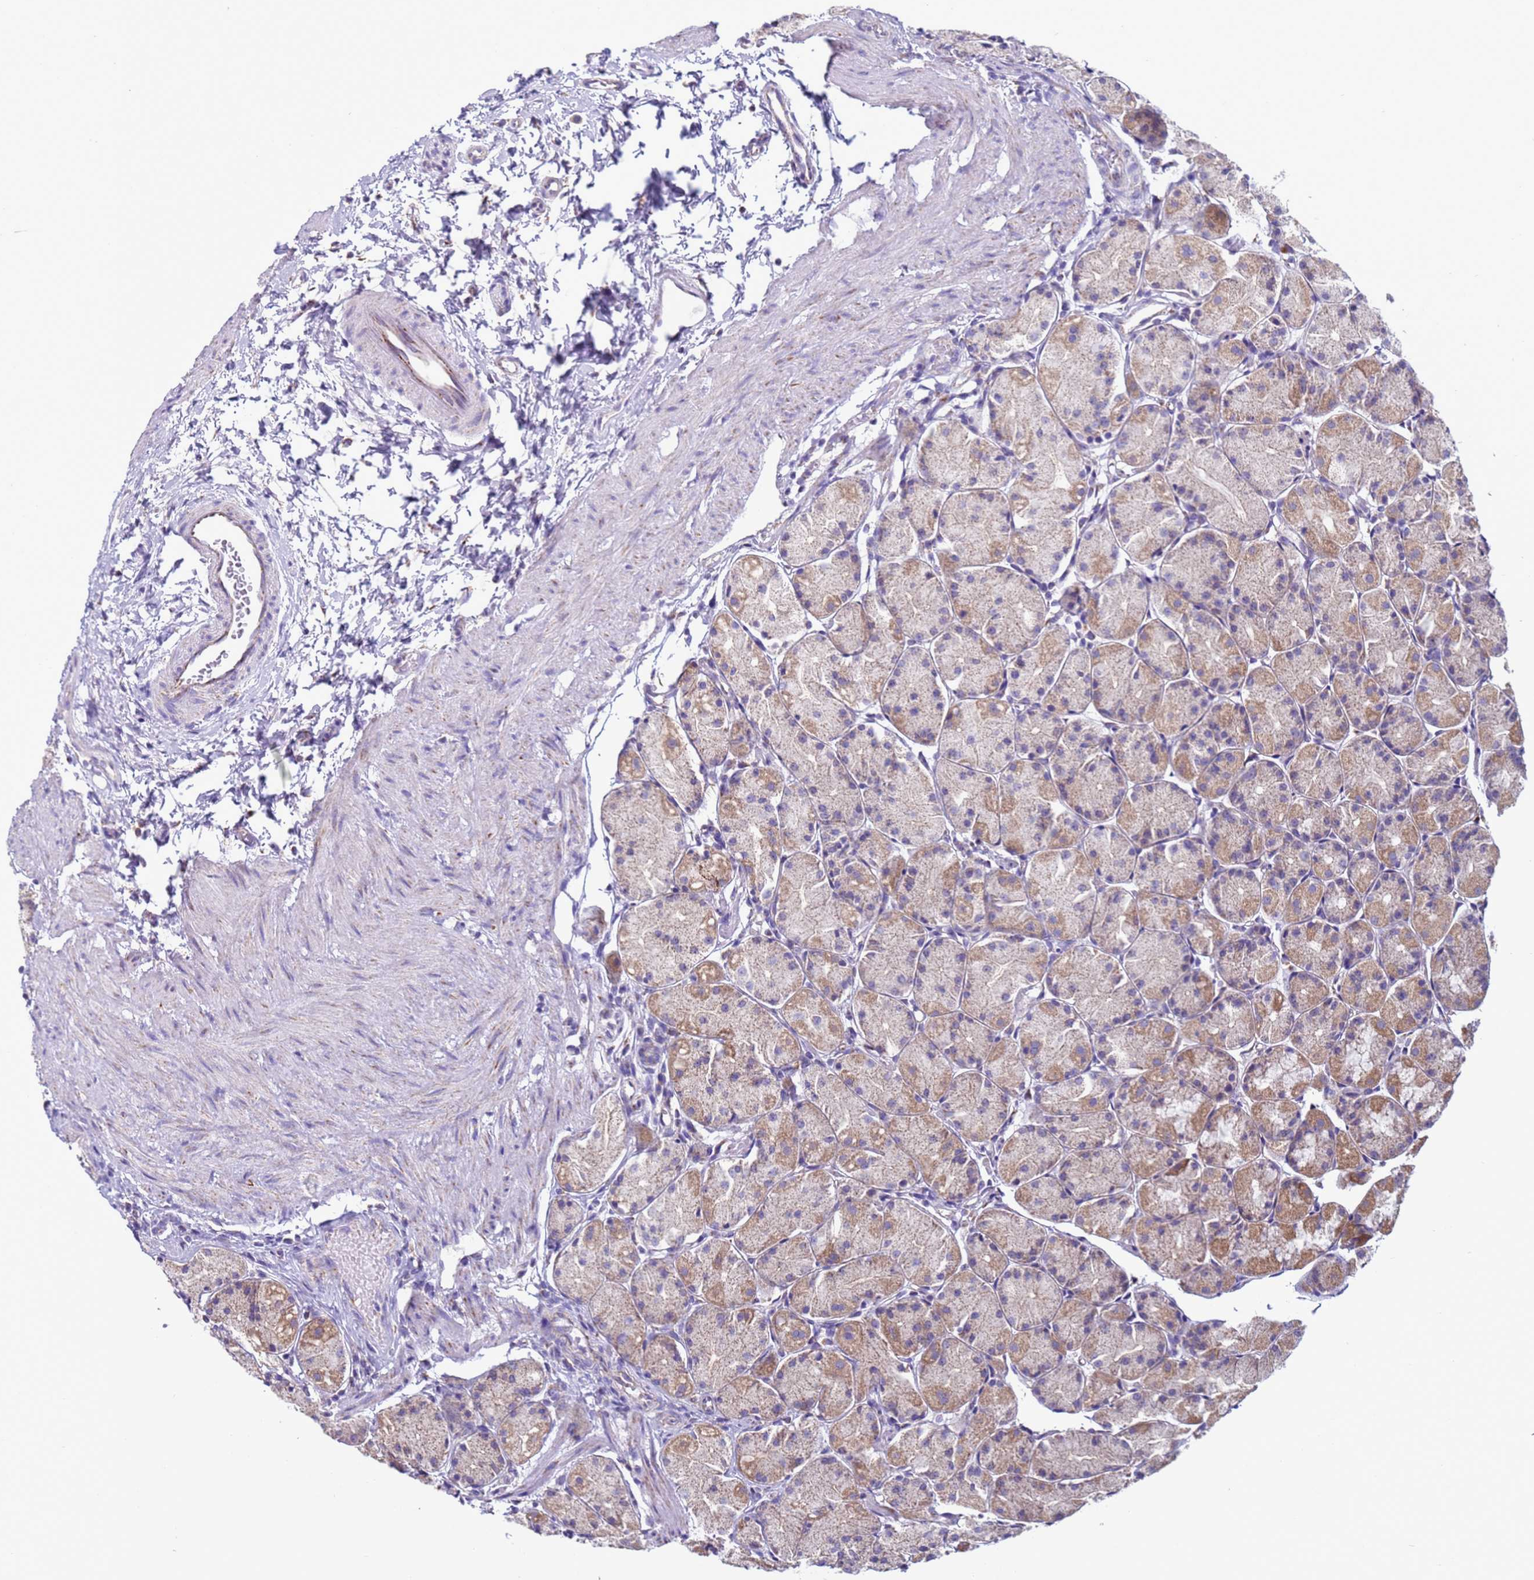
{"staining": {"intensity": "moderate", "quantity": ">75%", "location": "cytoplasmic/membranous"}, "tissue": "stomach", "cell_type": "Glandular cells", "image_type": "normal", "snomed": [{"axis": "morphology", "description": "Normal tissue, NOS"}, {"axis": "topography", "description": "Stomach, upper"}], "caption": "Moderate cytoplasmic/membranous positivity for a protein is present in about >75% of glandular cells of unremarkable stomach using immunohistochemistry.", "gene": "HPCAL1", "patient": {"sex": "male", "age": 47}}